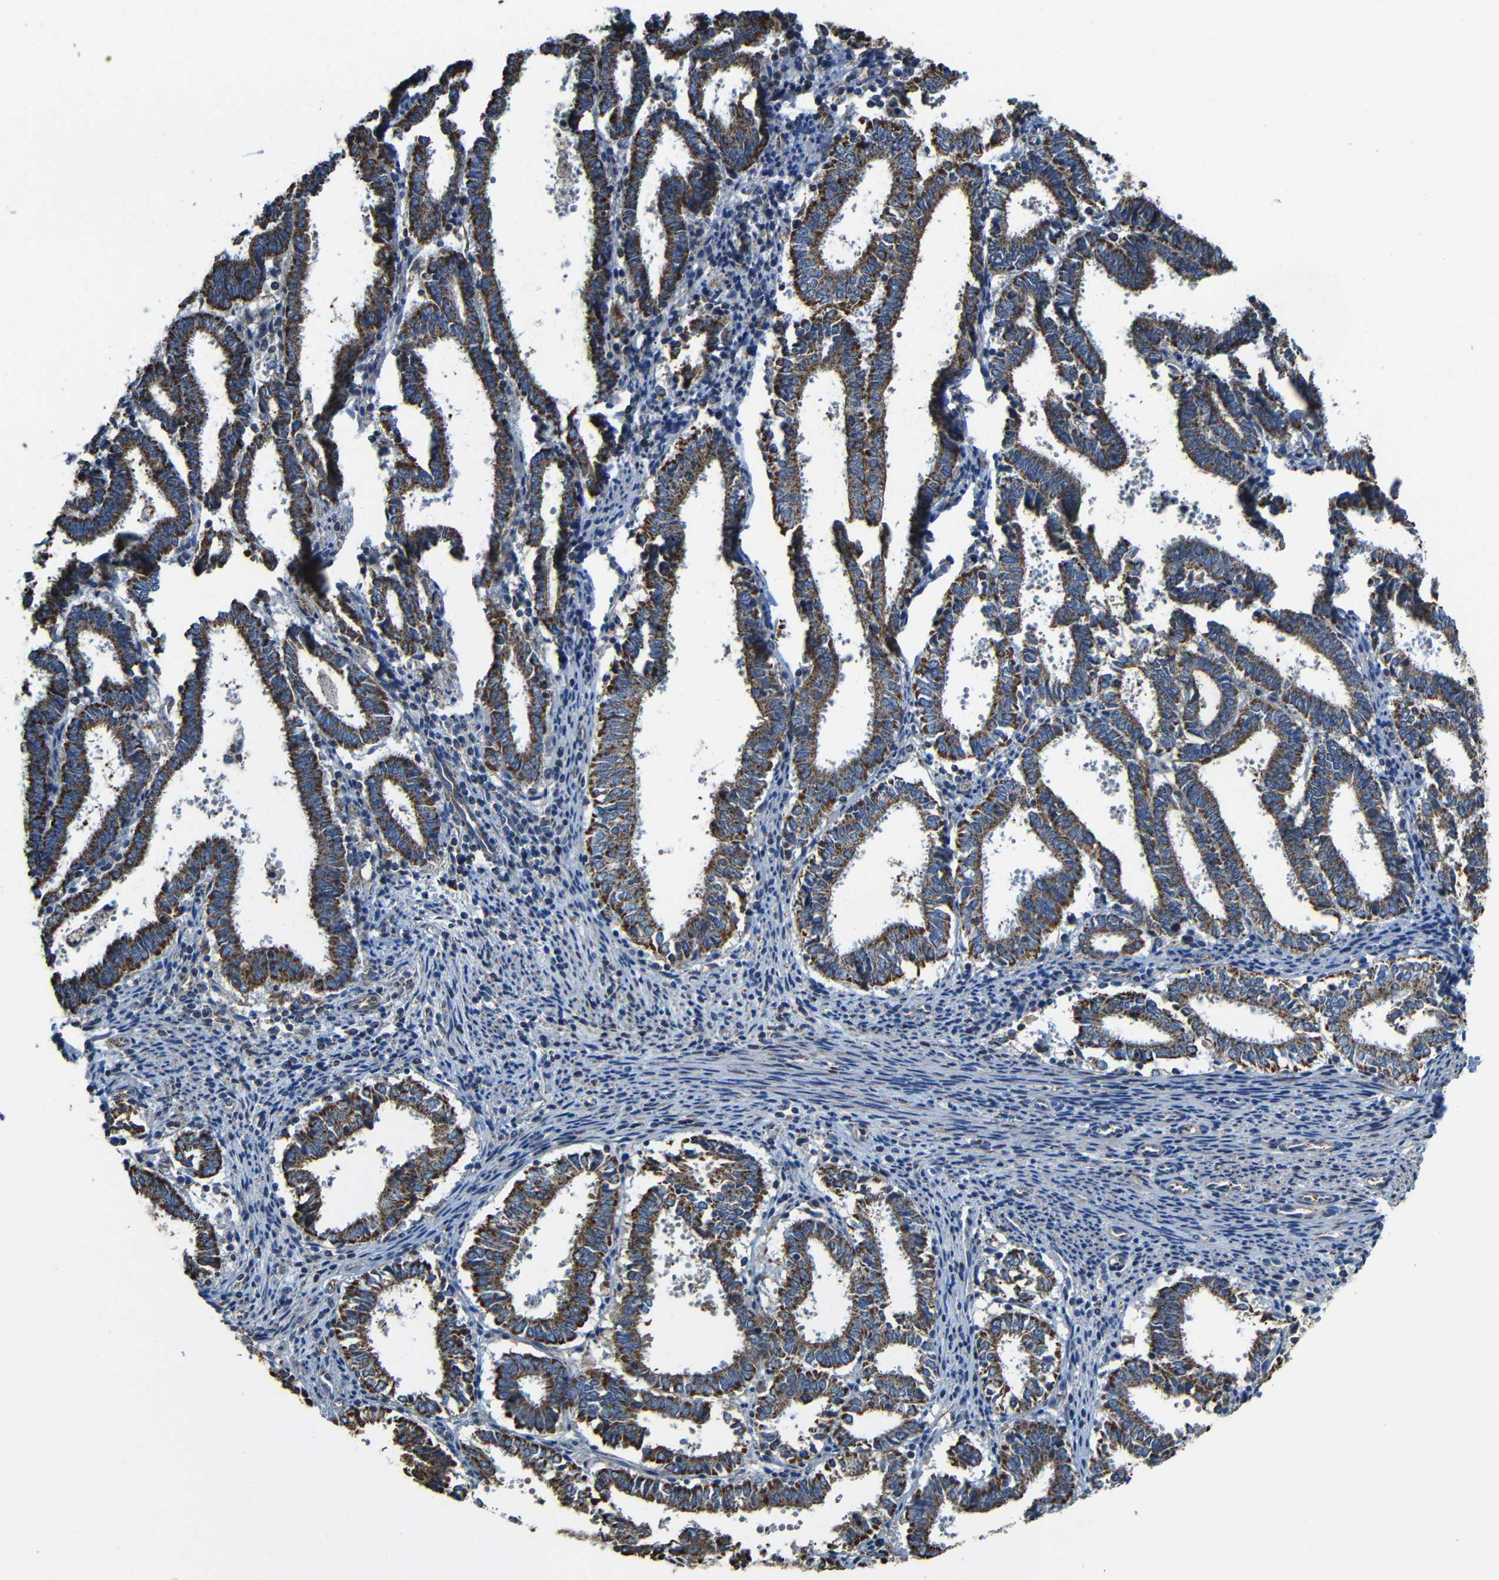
{"staining": {"intensity": "strong", "quantity": ">75%", "location": "cytoplasmic/membranous"}, "tissue": "endometrial cancer", "cell_type": "Tumor cells", "image_type": "cancer", "snomed": [{"axis": "morphology", "description": "Adenocarcinoma, NOS"}, {"axis": "topography", "description": "Uterus"}], "caption": "An immunohistochemistry histopathology image of neoplastic tissue is shown. Protein staining in brown labels strong cytoplasmic/membranous positivity in endometrial cancer within tumor cells.", "gene": "INTS6L", "patient": {"sex": "female", "age": 83}}